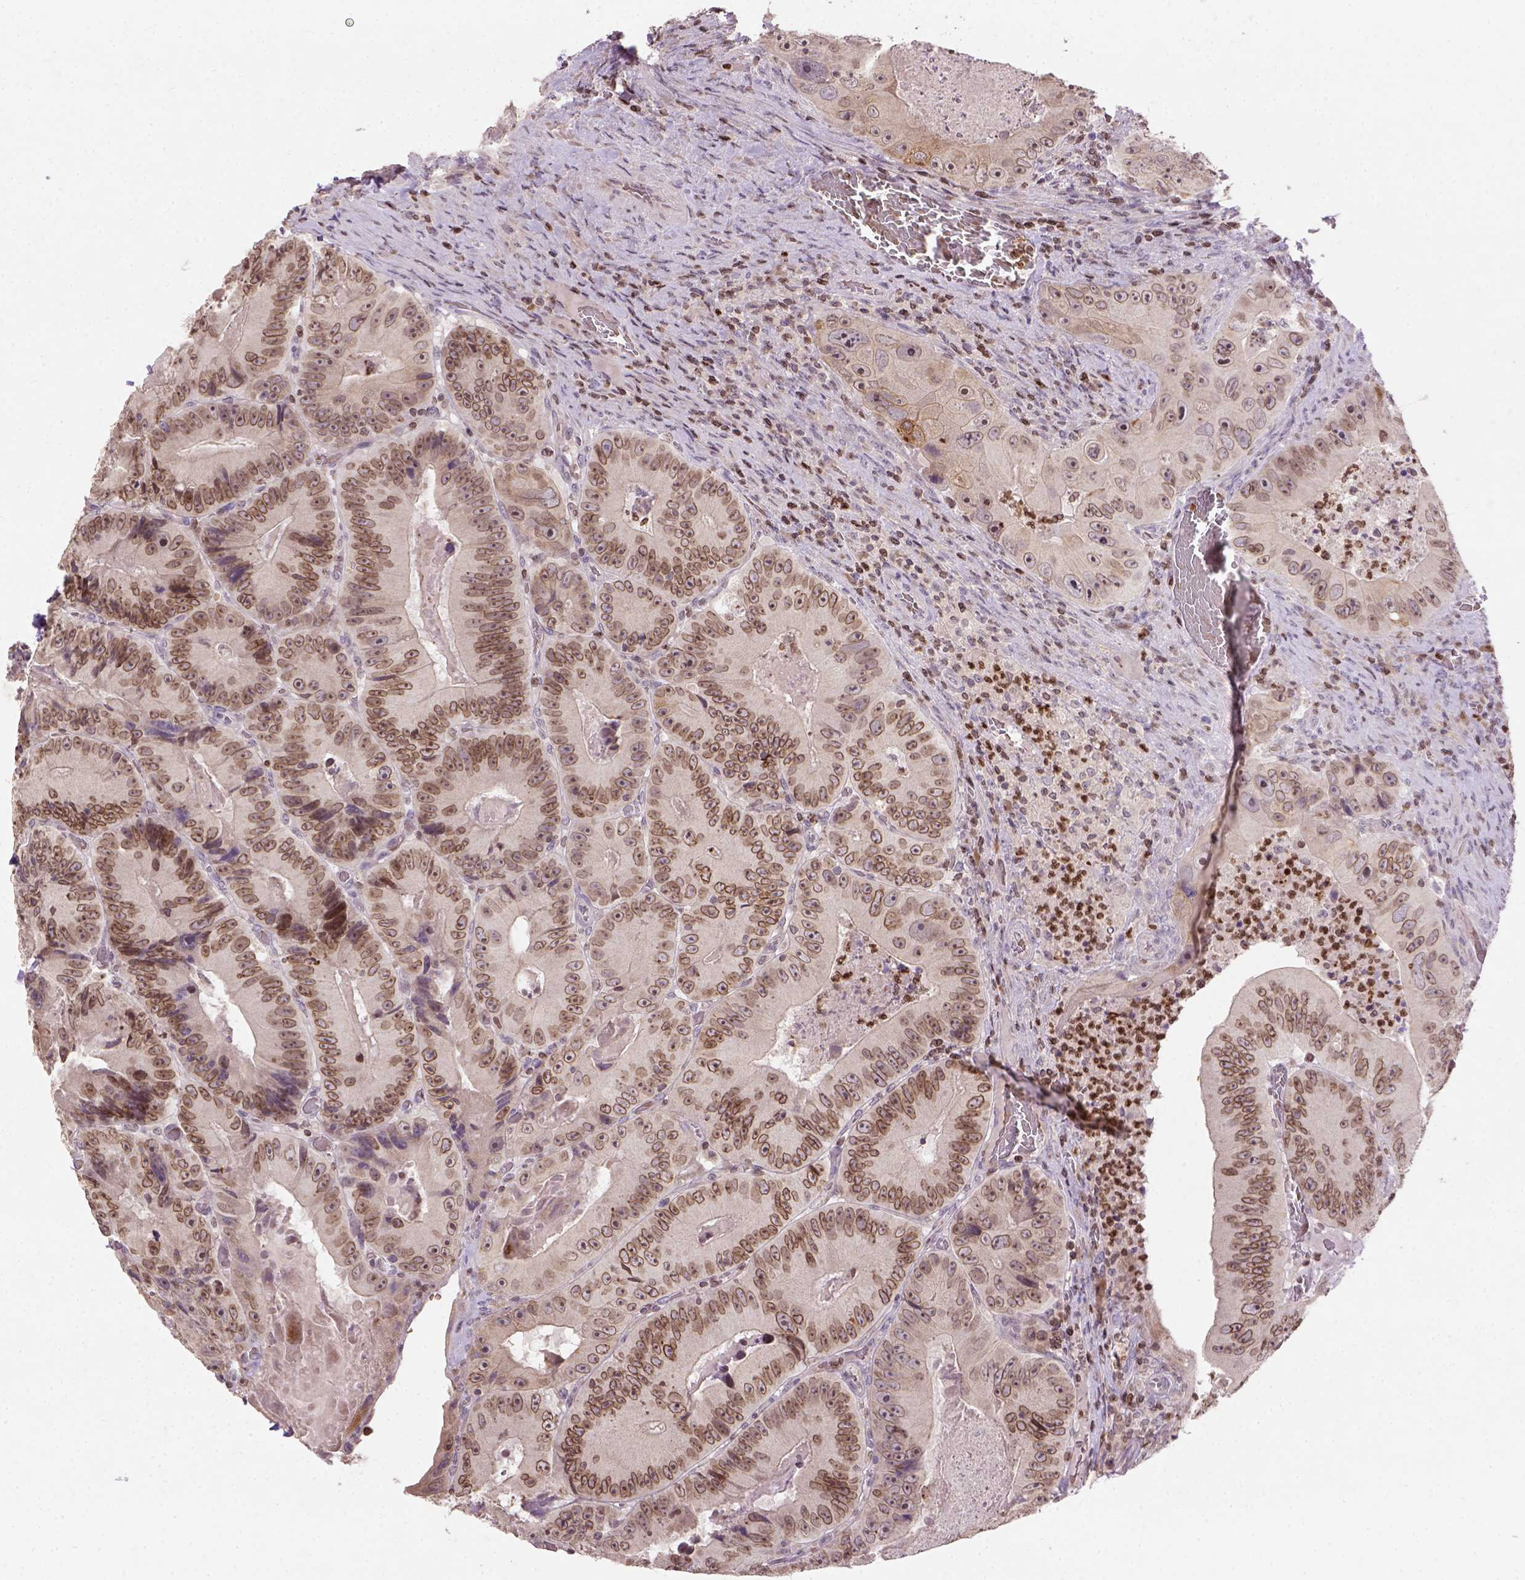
{"staining": {"intensity": "moderate", "quantity": ">75%", "location": "cytoplasmic/membranous,nuclear"}, "tissue": "colorectal cancer", "cell_type": "Tumor cells", "image_type": "cancer", "snomed": [{"axis": "morphology", "description": "Adenocarcinoma, NOS"}, {"axis": "topography", "description": "Colon"}], "caption": "Protein staining displays moderate cytoplasmic/membranous and nuclear staining in about >75% of tumor cells in adenocarcinoma (colorectal).", "gene": "NUDT3", "patient": {"sex": "female", "age": 86}}